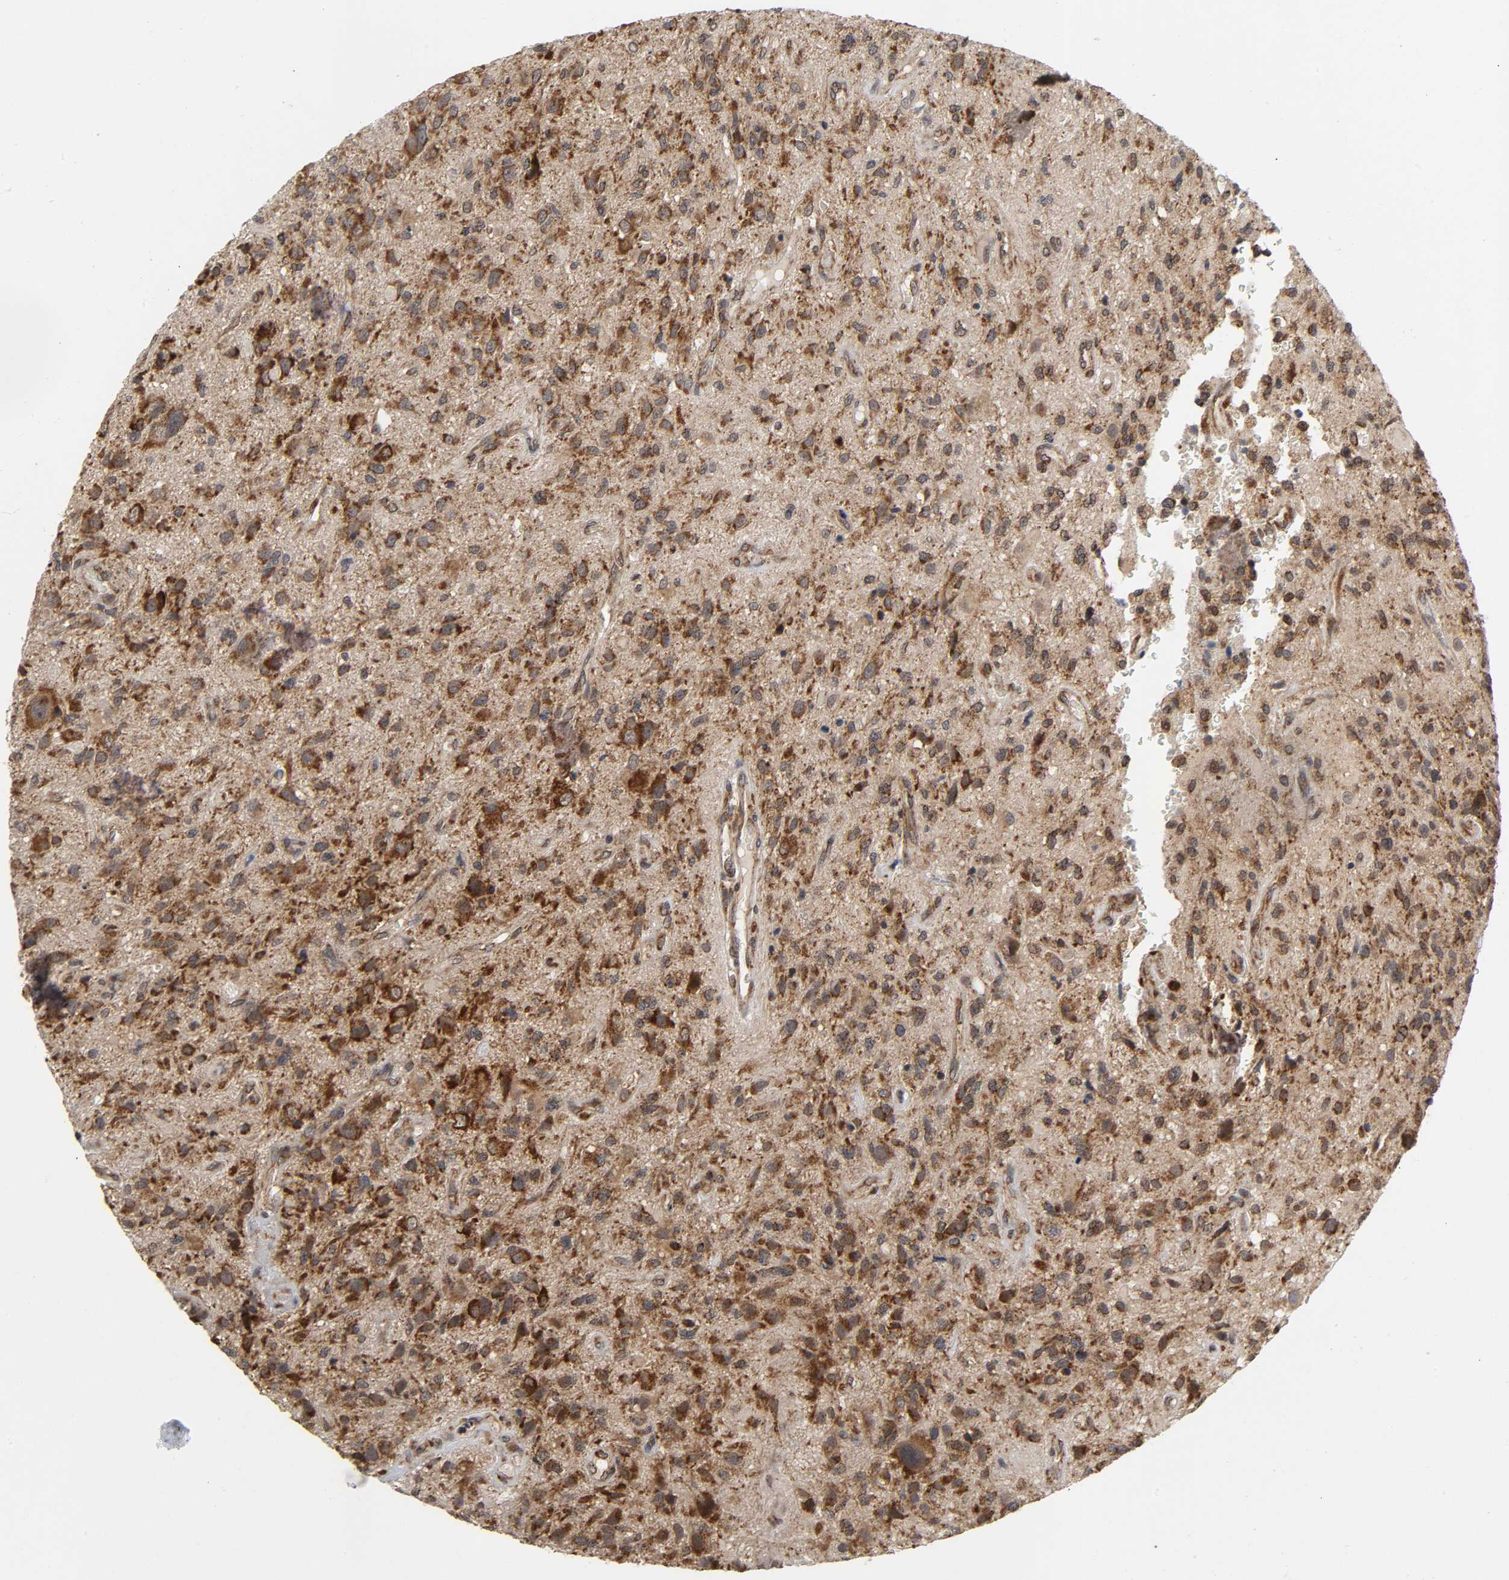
{"staining": {"intensity": "strong", "quantity": ">75%", "location": "cytoplasmic/membranous"}, "tissue": "glioma", "cell_type": "Tumor cells", "image_type": "cancer", "snomed": [{"axis": "morphology", "description": "Normal tissue, NOS"}, {"axis": "morphology", "description": "Glioma, malignant, High grade"}, {"axis": "topography", "description": "Cerebral cortex"}], "caption": "Glioma tissue demonstrates strong cytoplasmic/membranous positivity in about >75% of tumor cells The staining was performed using DAB (3,3'-diaminobenzidine), with brown indicating positive protein expression. Nuclei are stained blue with hematoxylin.", "gene": "SLC30A9", "patient": {"sex": "male", "age": 75}}